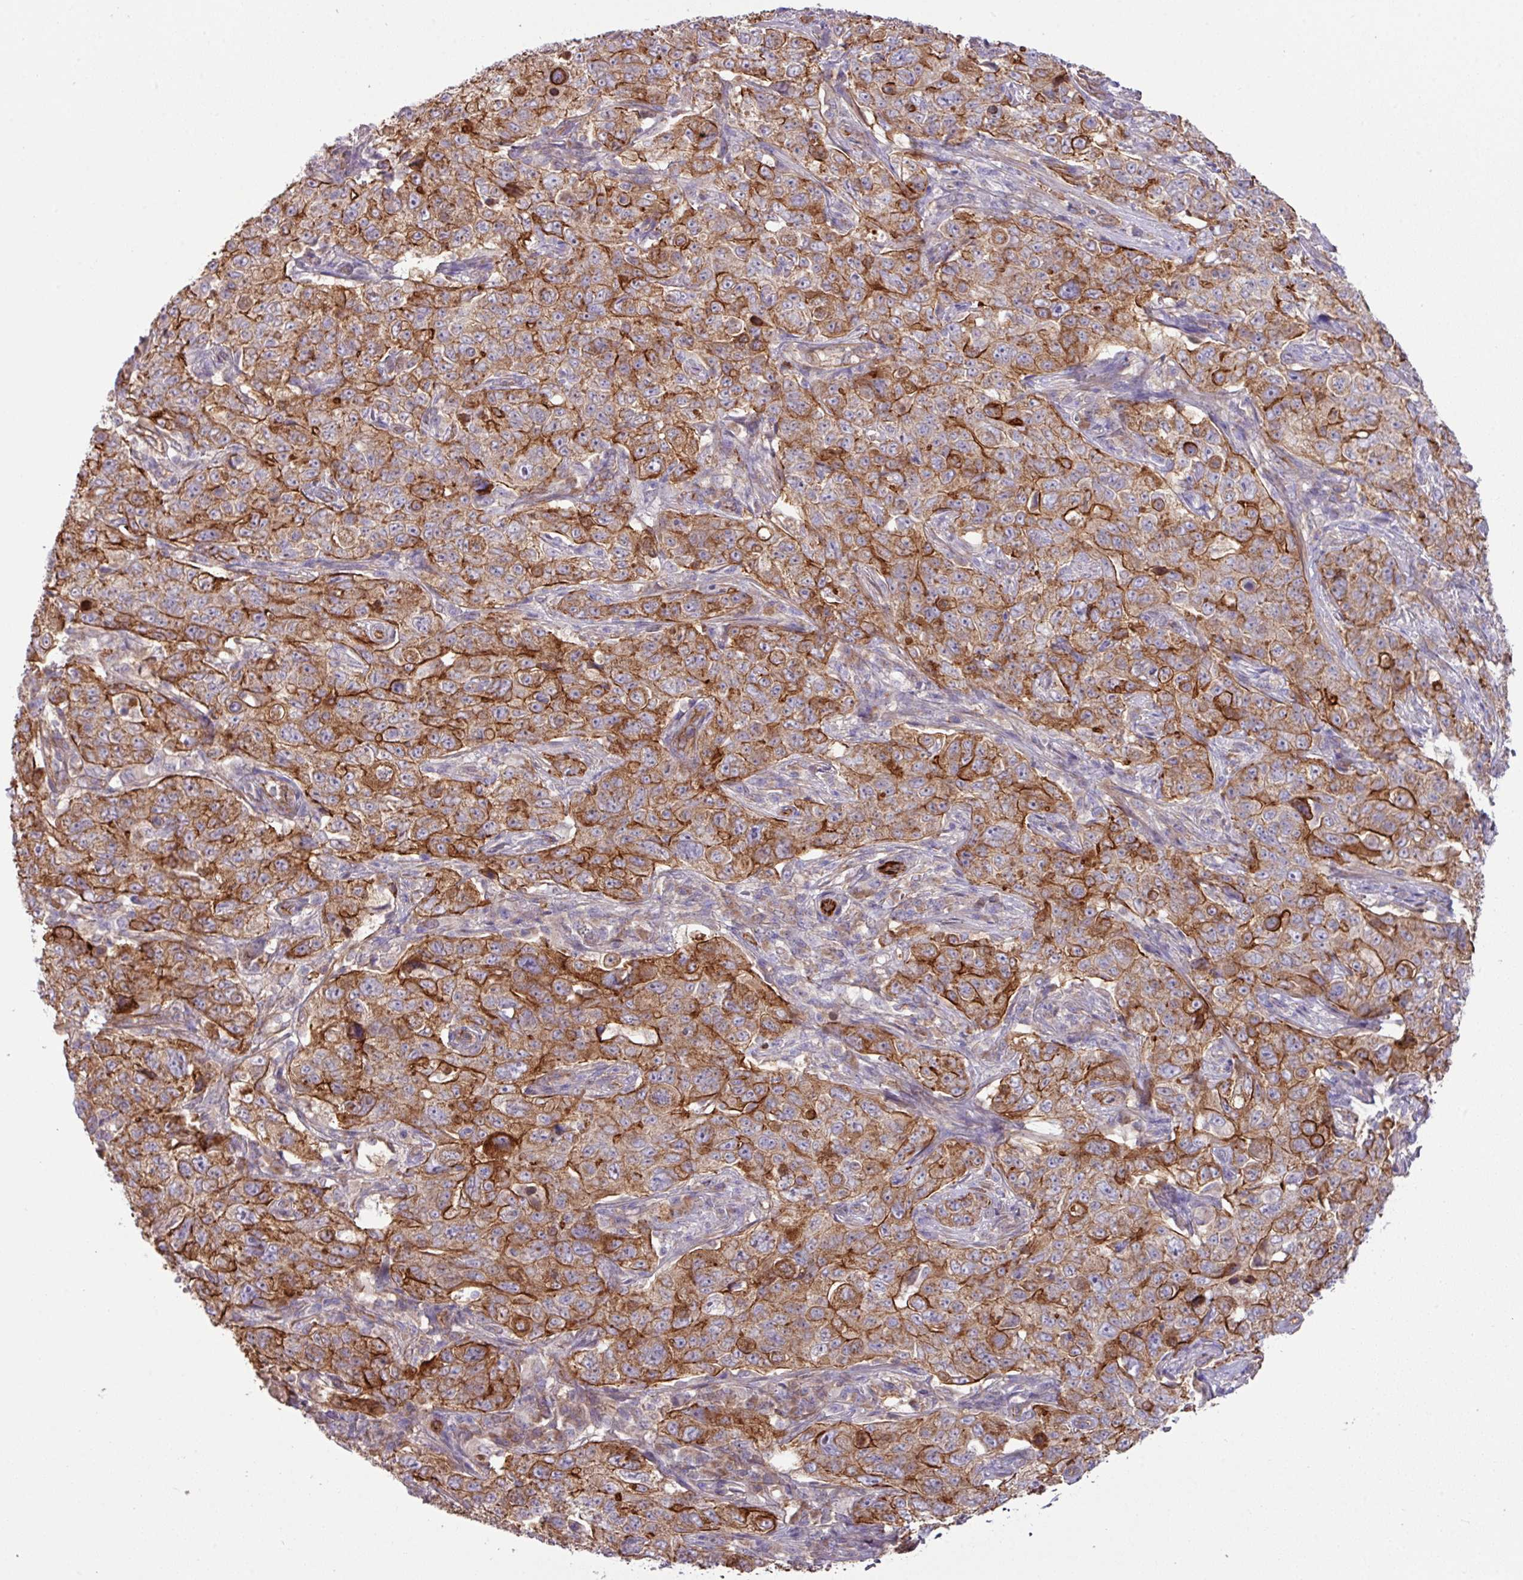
{"staining": {"intensity": "moderate", "quantity": ">75%", "location": "cytoplasmic/membranous"}, "tissue": "pancreatic cancer", "cell_type": "Tumor cells", "image_type": "cancer", "snomed": [{"axis": "morphology", "description": "Adenocarcinoma, NOS"}, {"axis": "topography", "description": "Pancreas"}], "caption": "About >75% of tumor cells in human adenocarcinoma (pancreatic) show moderate cytoplasmic/membranous protein expression as visualized by brown immunohistochemical staining.", "gene": "LRRC53", "patient": {"sex": "male", "age": 68}}